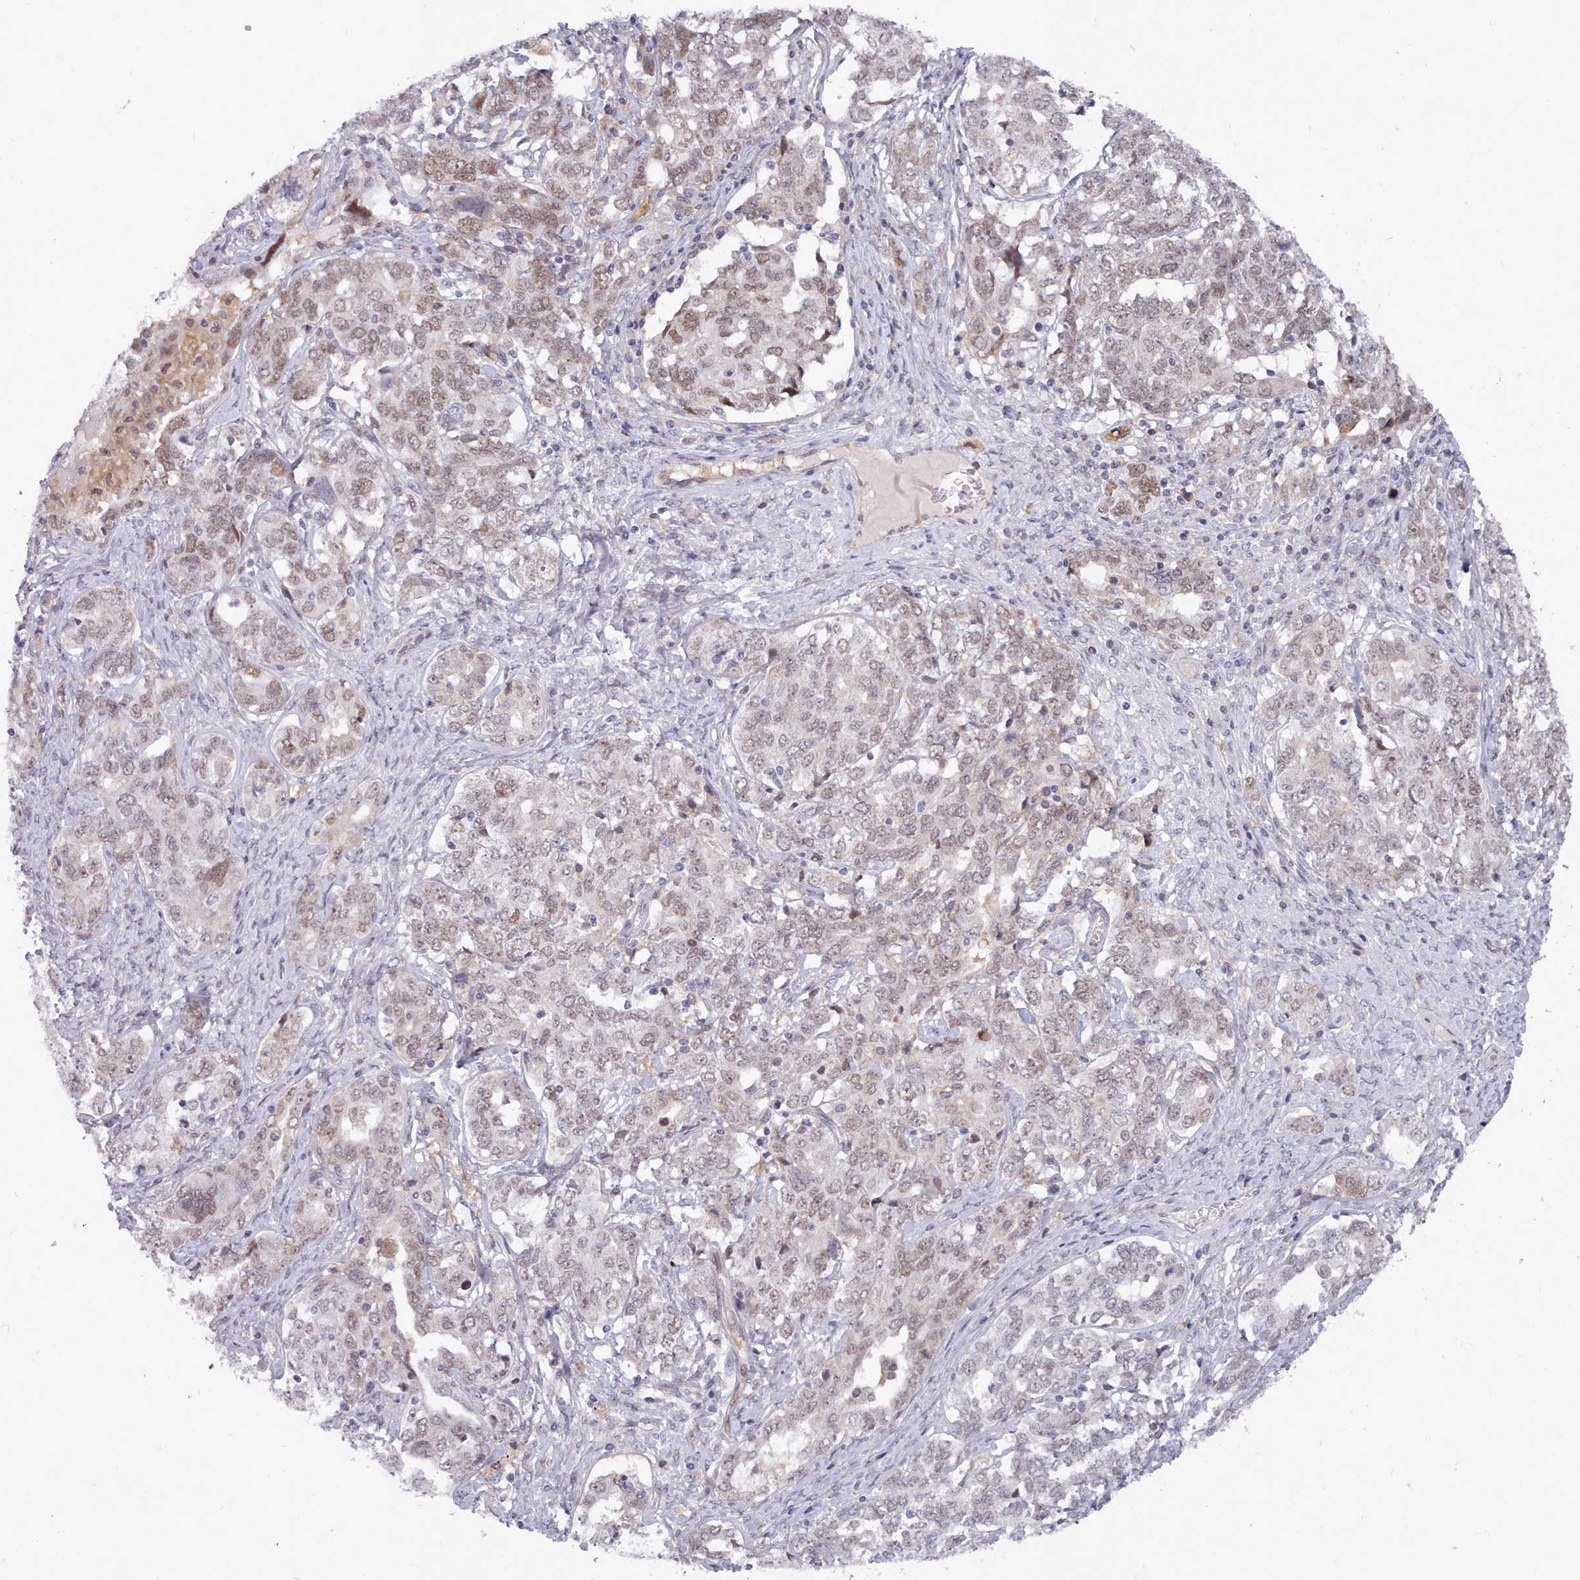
{"staining": {"intensity": "weak", "quantity": "25%-75%", "location": "nuclear"}, "tissue": "ovarian cancer", "cell_type": "Tumor cells", "image_type": "cancer", "snomed": [{"axis": "morphology", "description": "Carcinoma, endometroid"}, {"axis": "topography", "description": "Ovary"}], "caption": "An immunohistochemistry (IHC) micrograph of neoplastic tissue is shown. Protein staining in brown highlights weak nuclear positivity in endometroid carcinoma (ovarian) within tumor cells.", "gene": "GINS1", "patient": {"sex": "female", "age": 62}}